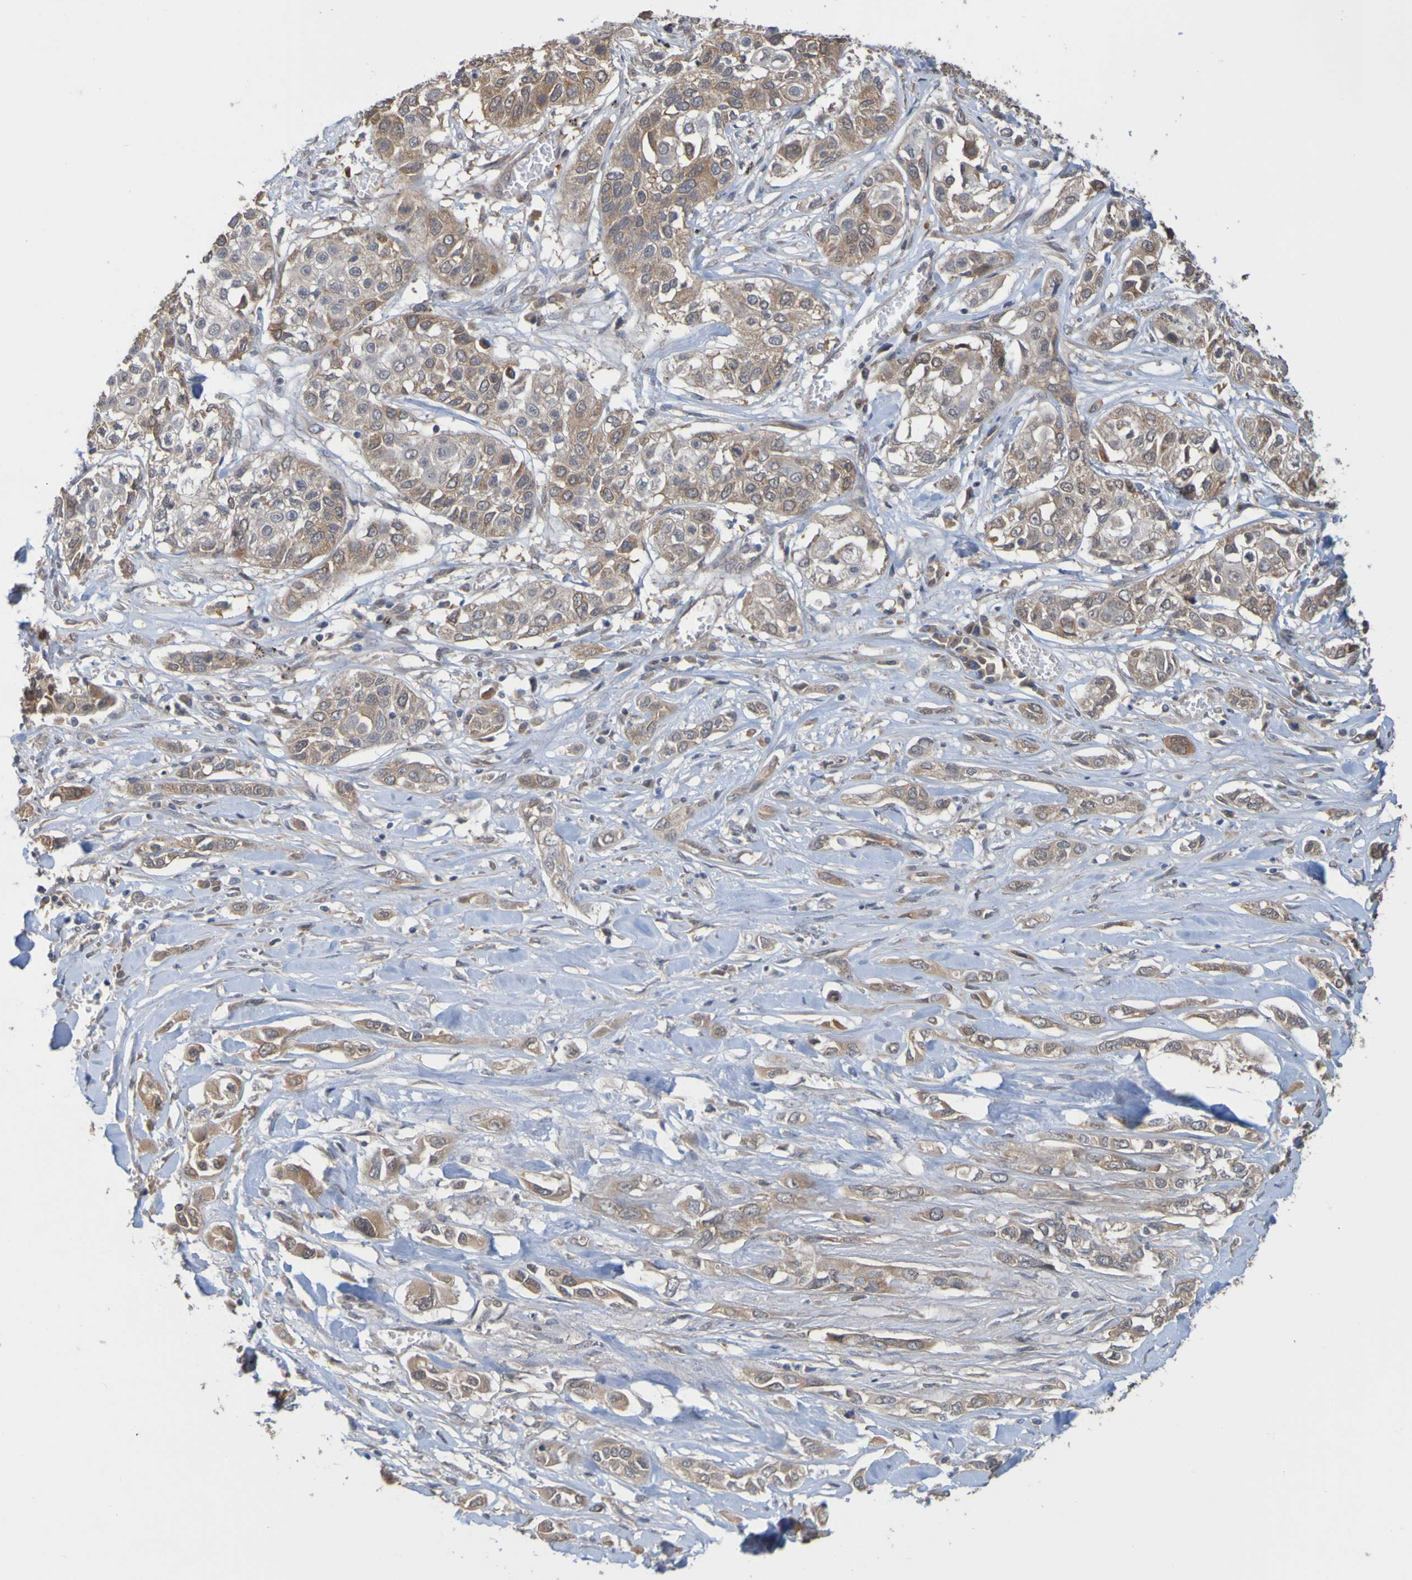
{"staining": {"intensity": "moderate", "quantity": ">75%", "location": "cytoplasmic/membranous"}, "tissue": "lung cancer", "cell_type": "Tumor cells", "image_type": "cancer", "snomed": [{"axis": "morphology", "description": "Squamous cell carcinoma, NOS"}, {"axis": "topography", "description": "Lung"}], "caption": "Immunohistochemical staining of lung cancer (squamous cell carcinoma) shows moderate cytoplasmic/membranous protein staining in approximately >75% of tumor cells. The staining was performed using DAB to visualize the protein expression in brown, while the nuclei were stained in blue with hematoxylin (Magnification: 20x).", "gene": "NAV2", "patient": {"sex": "male", "age": 71}}